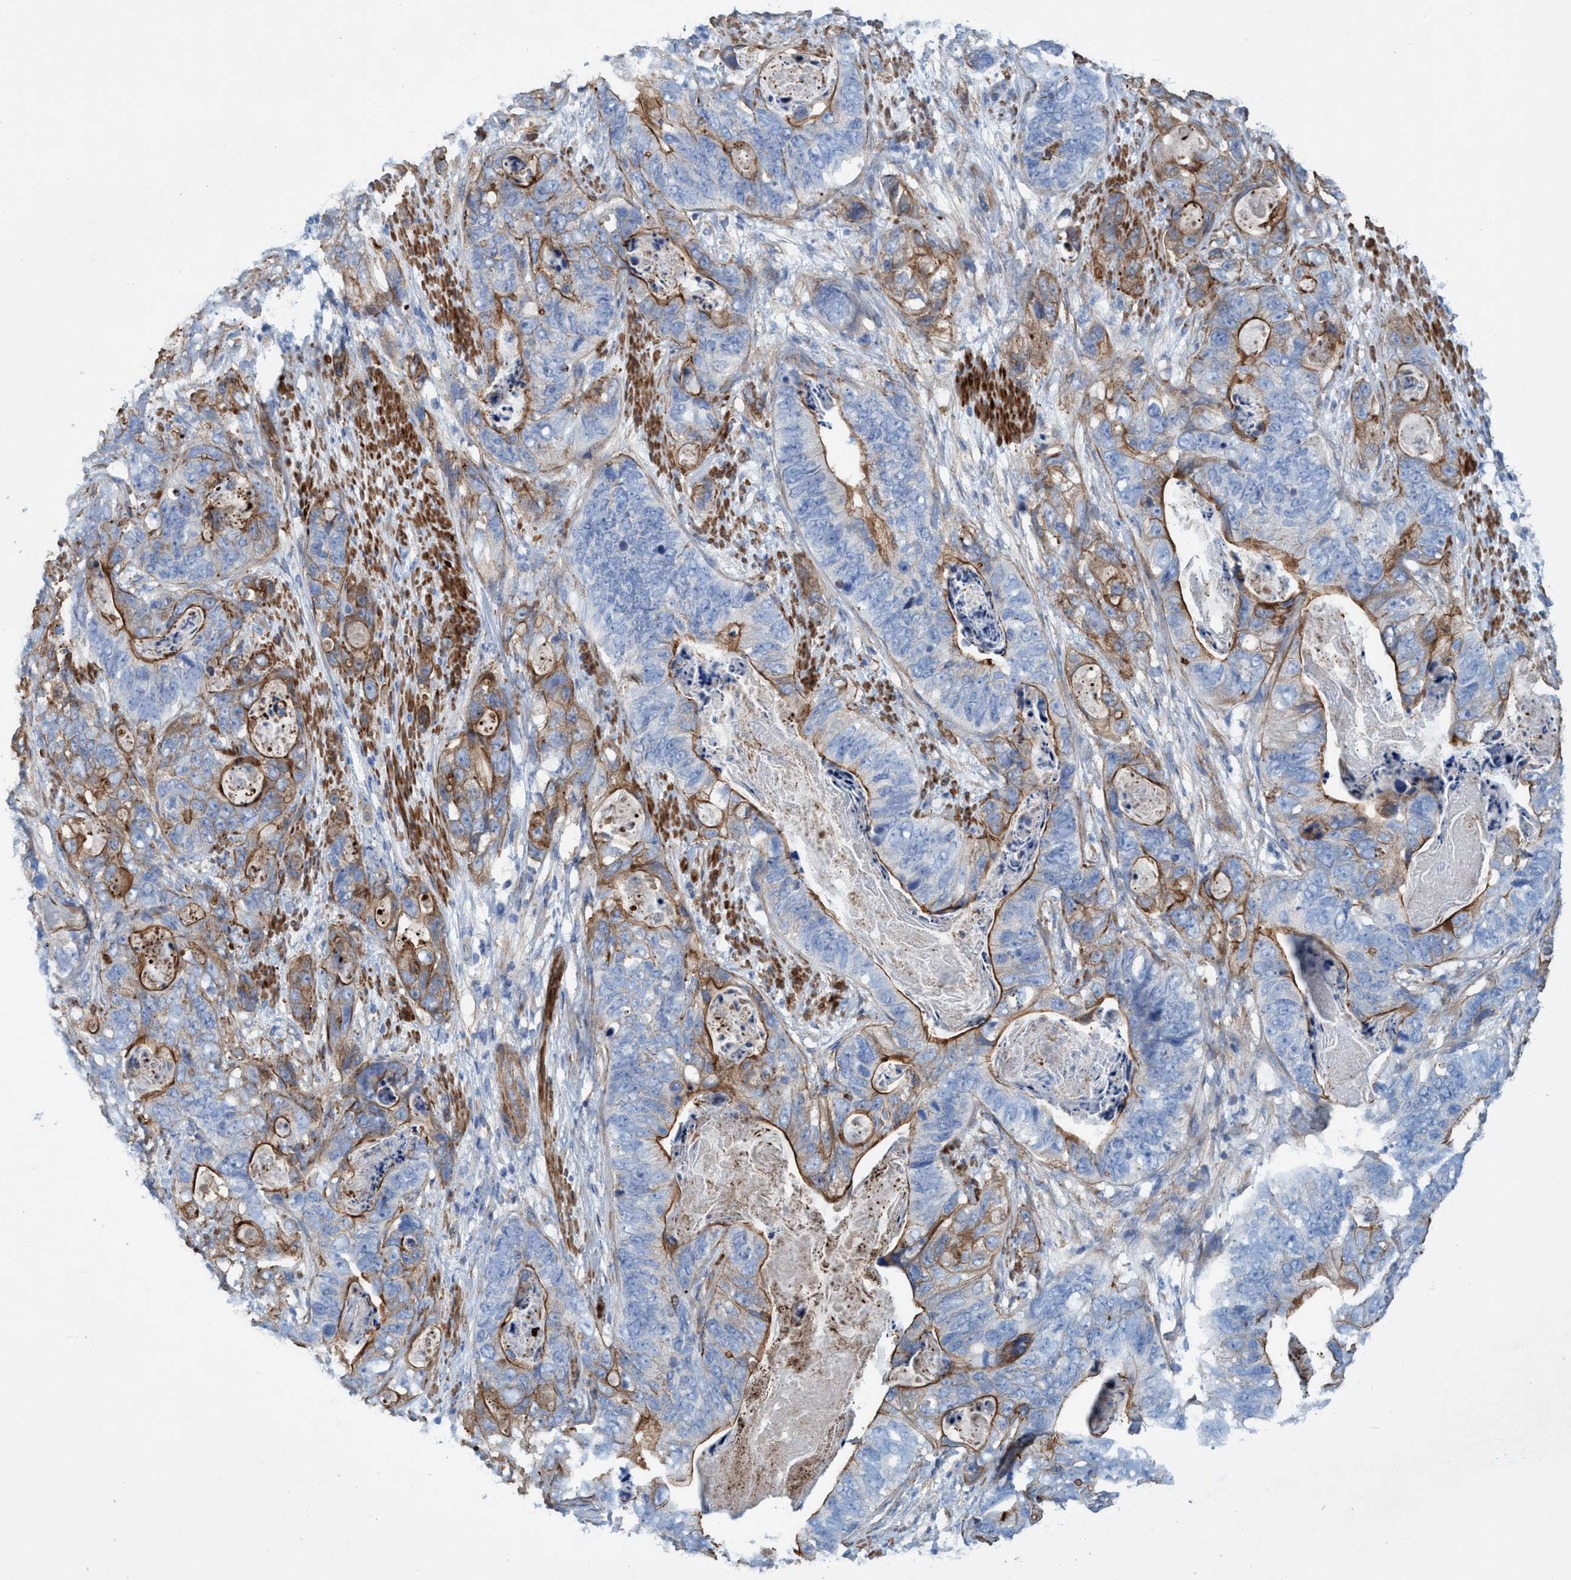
{"staining": {"intensity": "moderate", "quantity": "25%-75%", "location": "cytoplasmic/membranous"}, "tissue": "stomach cancer", "cell_type": "Tumor cells", "image_type": "cancer", "snomed": [{"axis": "morphology", "description": "Adenocarcinoma, NOS"}, {"axis": "topography", "description": "Stomach"}], "caption": "The immunohistochemical stain shows moderate cytoplasmic/membranous positivity in tumor cells of stomach cancer (adenocarcinoma) tissue. Immunohistochemistry stains the protein of interest in brown and the nuclei are stained blue.", "gene": "GULP1", "patient": {"sex": "female", "age": 89}}